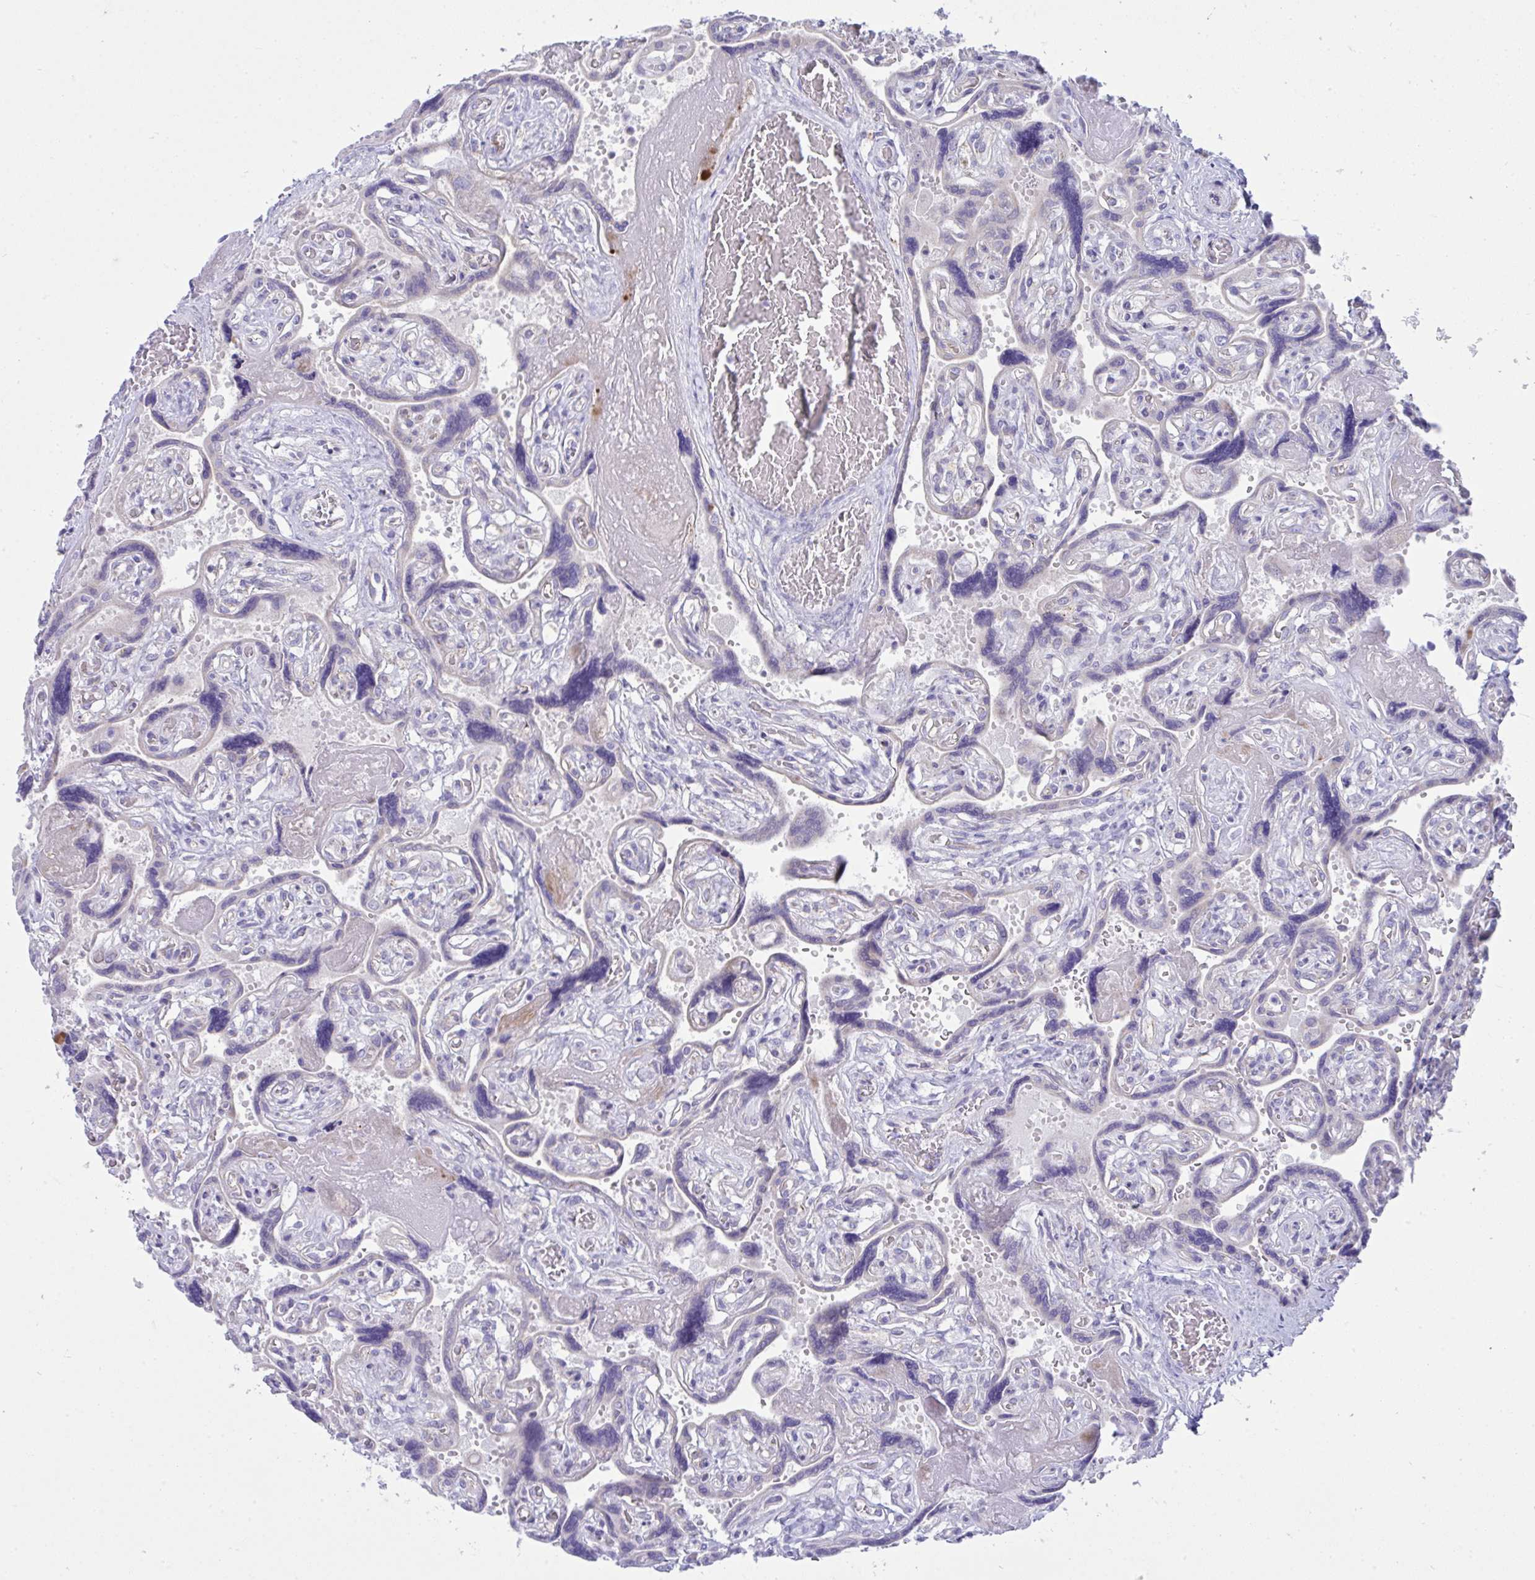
{"staining": {"intensity": "negative", "quantity": "none", "location": "none"}, "tissue": "placenta", "cell_type": "Decidual cells", "image_type": "normal", "snomed": [{"axis": "morphology", "description": "Normal tissue, NOS"}, {"axis": "topography", "description": "Placenta"}], "caption": "This is a image of IHC staining of benign placenta, which shows no positivity in decidual cells. The staining is performed using DAB brown chromogen with nuclei counter-stained in using hematoxylin.", "gene": "PLA2G12B", "patient": {"sex": "female", "age": 32}}